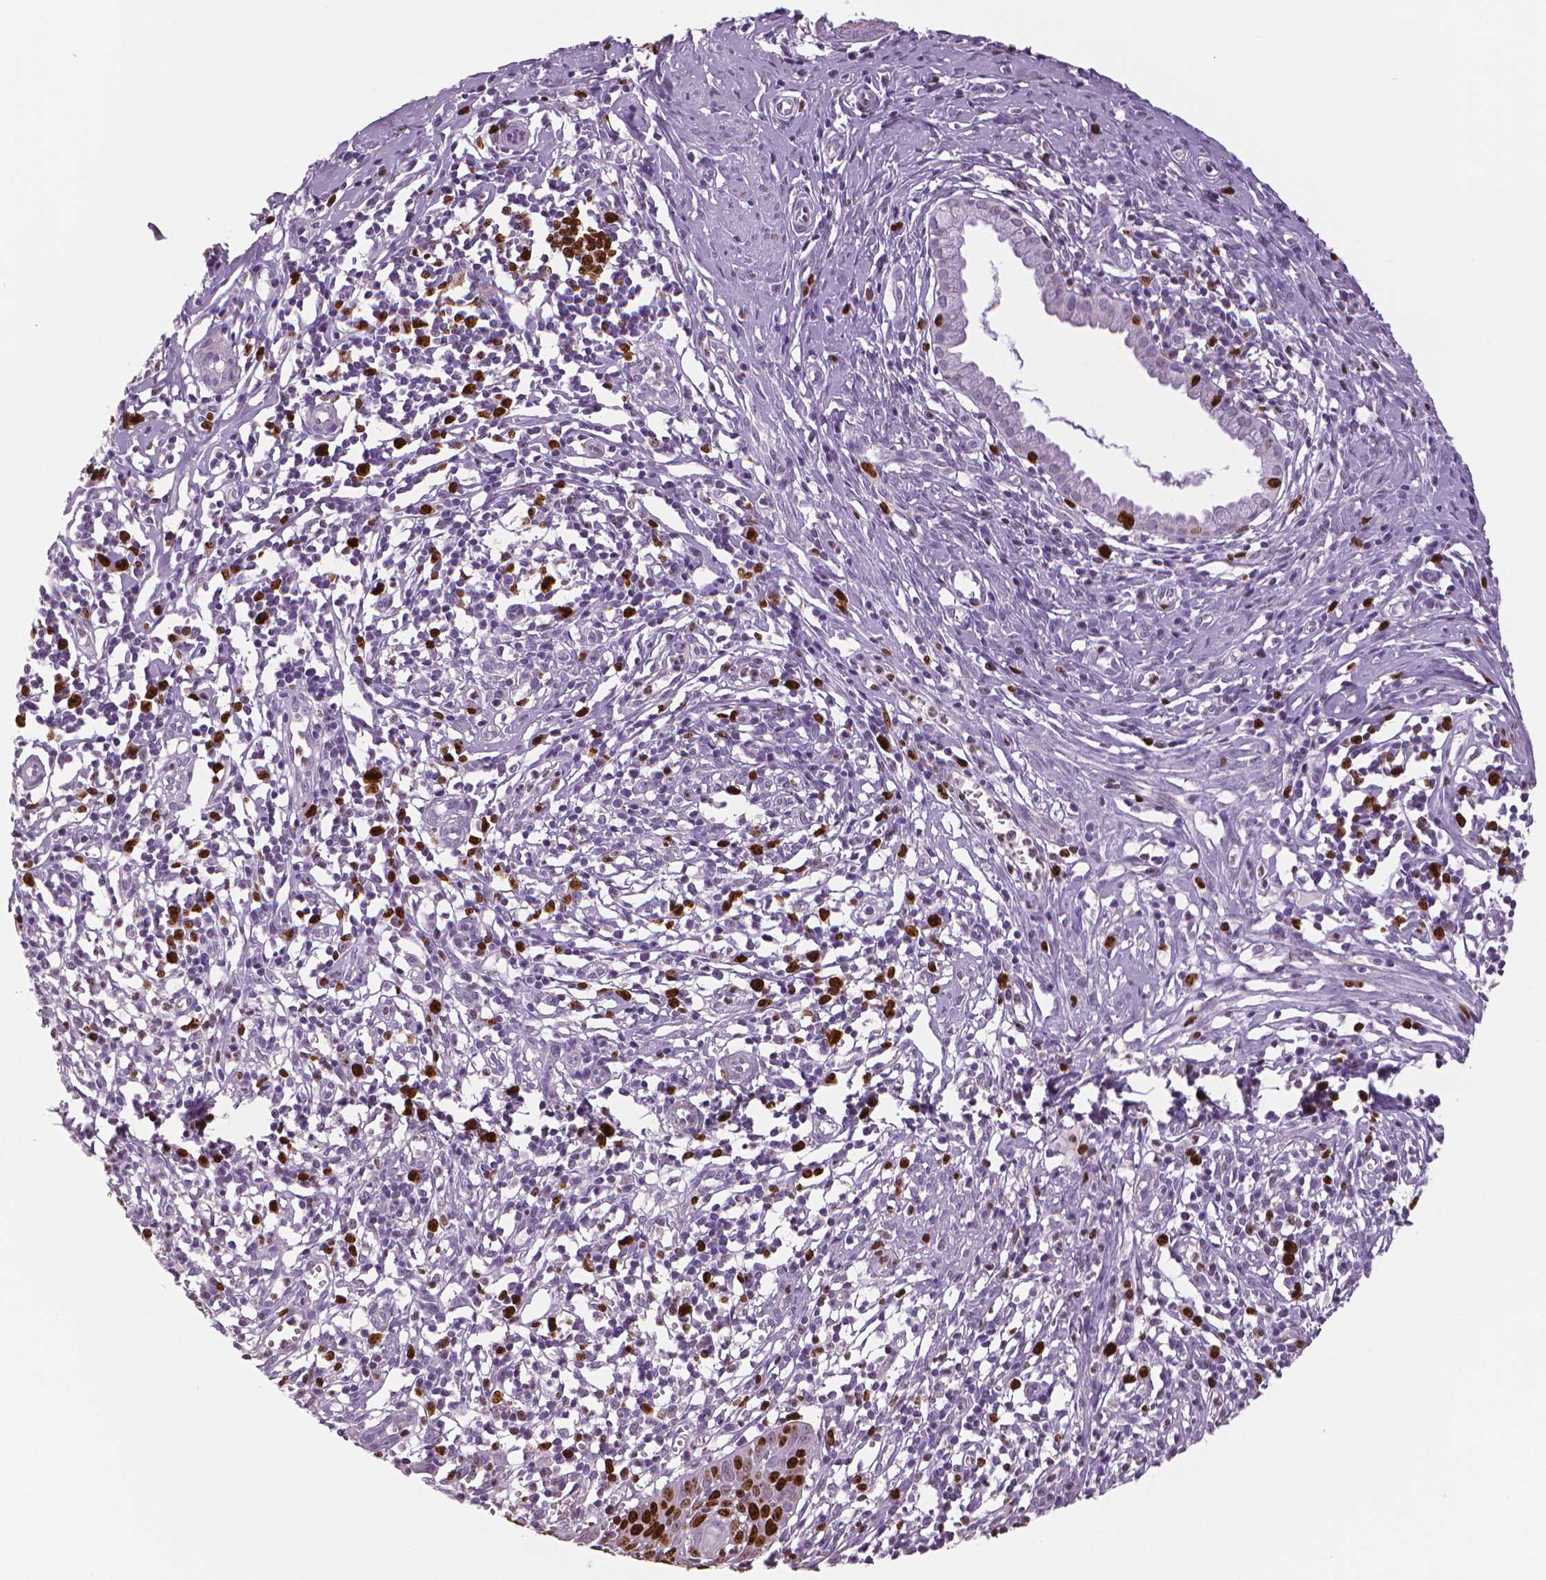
{"staining": {"intensity": "strong", "quantity": ">75%", "location": "nuclear"}, "tissue": "cervical cancer", "cell_type": "Tumor cells", "image_type": "cancer", "snomed": [{"axis": "morphology", "description": "Squamous cell carcinoma, NOS"}, {"axis": "topography", "description": "Cervix"}], "caption": "The photomicrograph shows immunohistochemical staining of cervical squamous cell carcinoma. There is strong nuclear expression is appreciated in about >75% of tumor cells. Using DAB (3,3'-diaminobenzidine) (brown) and hematoxylin (blue) stains, captured at high magnification using brightfield microscopy.", "gene": "MKI67", "patient": {"sex": "female", "age": 63}}